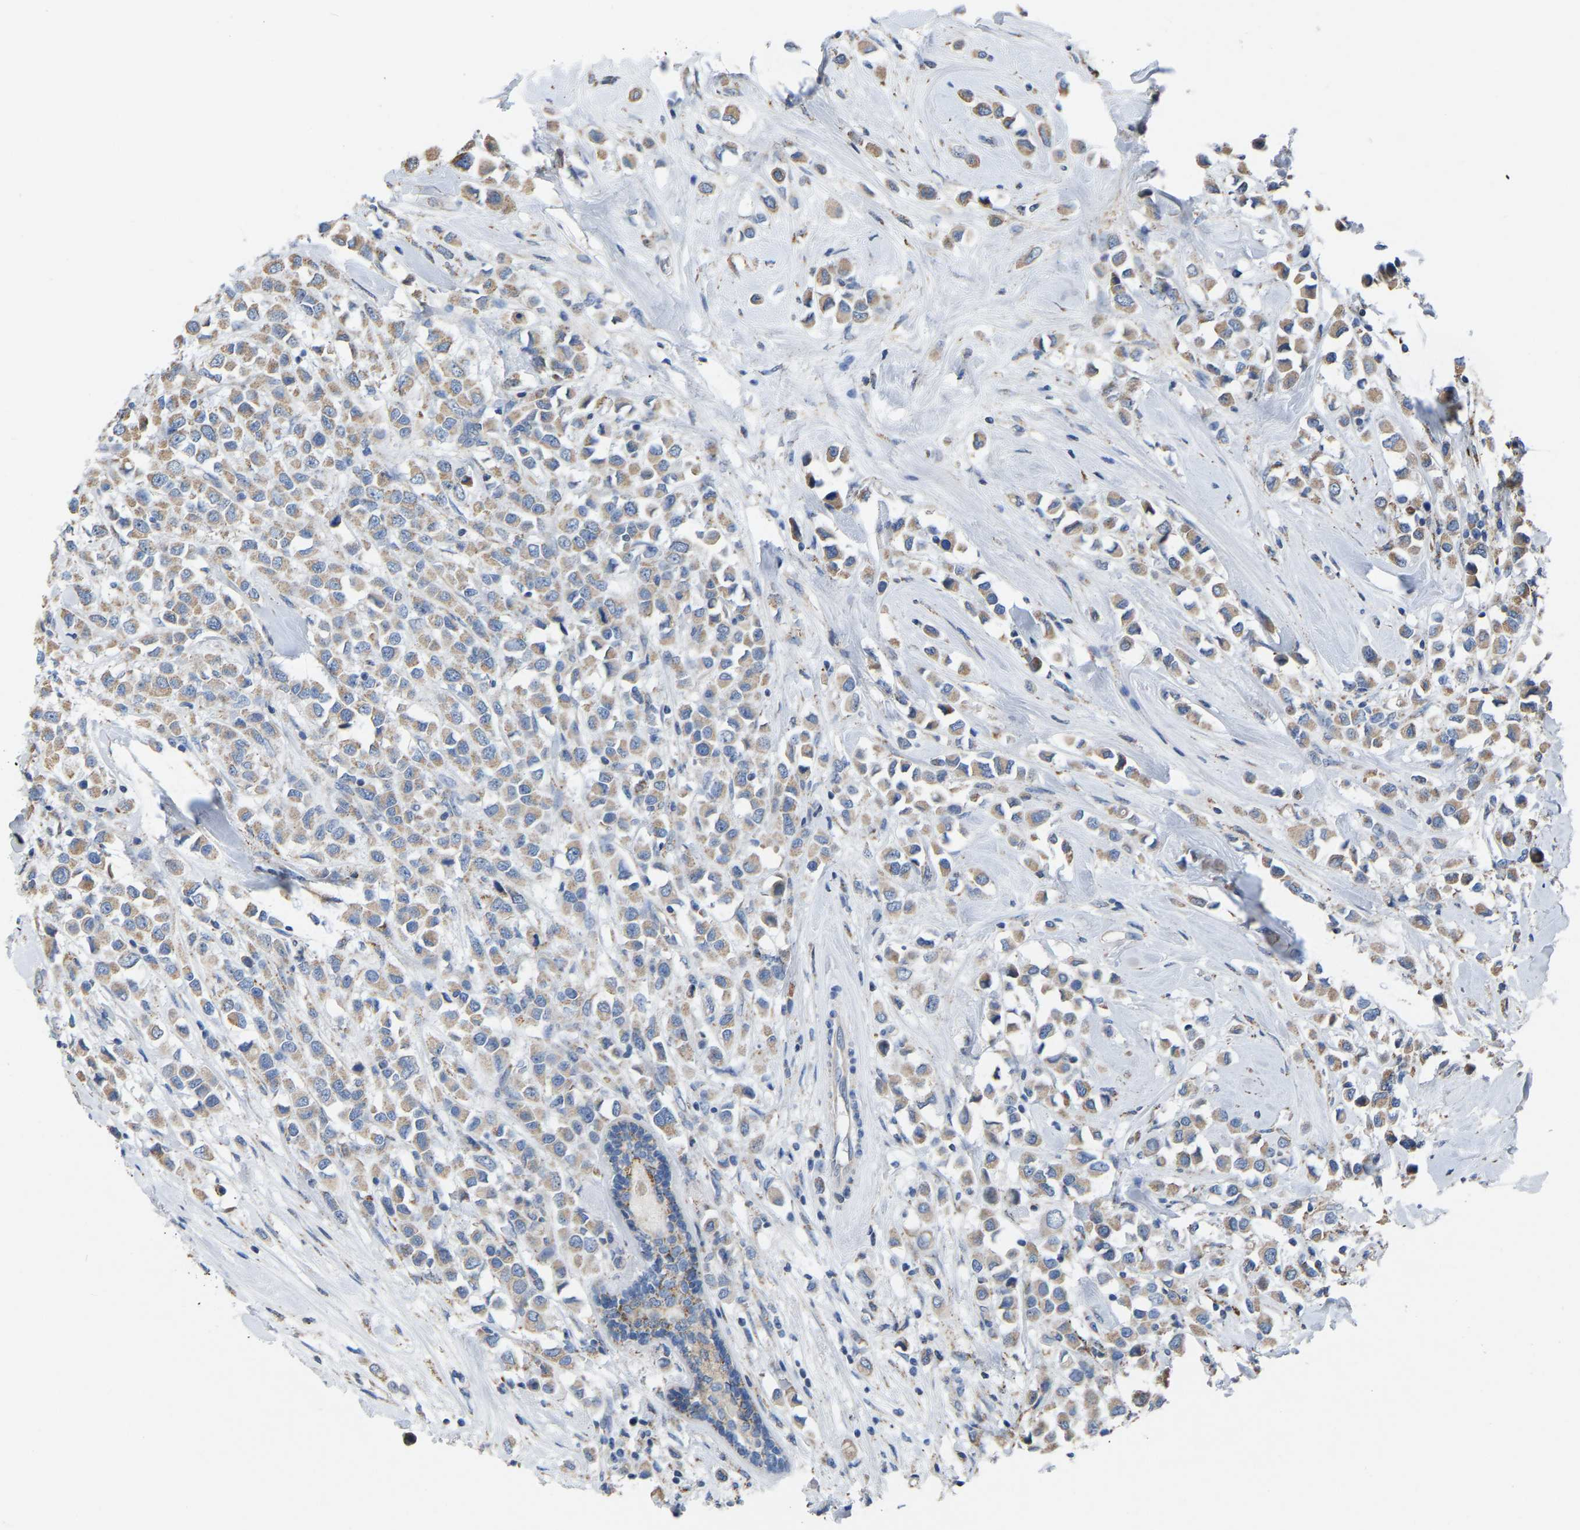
{"staining": {"intensity": "weak", "quantity": ">75%", "location": "cytoplasmic/membranous"}, "tissue": "breast cancer", "cell_type": "Tumor cells", "image_type": "cancer", "snomed": [{"axis": "morphology", "description": "Duct carcinoma"}, {"axis": "topography", "description": "Breast"}], "caption": "Tumor cells show low levels of weak cytoplasmic/membranous positivity in approximately >75% of cells in human breast cancer (infiltrating ductal carcinoma).", "gene": "BCL10", "patient": {"sex": "female", "age": 61}}